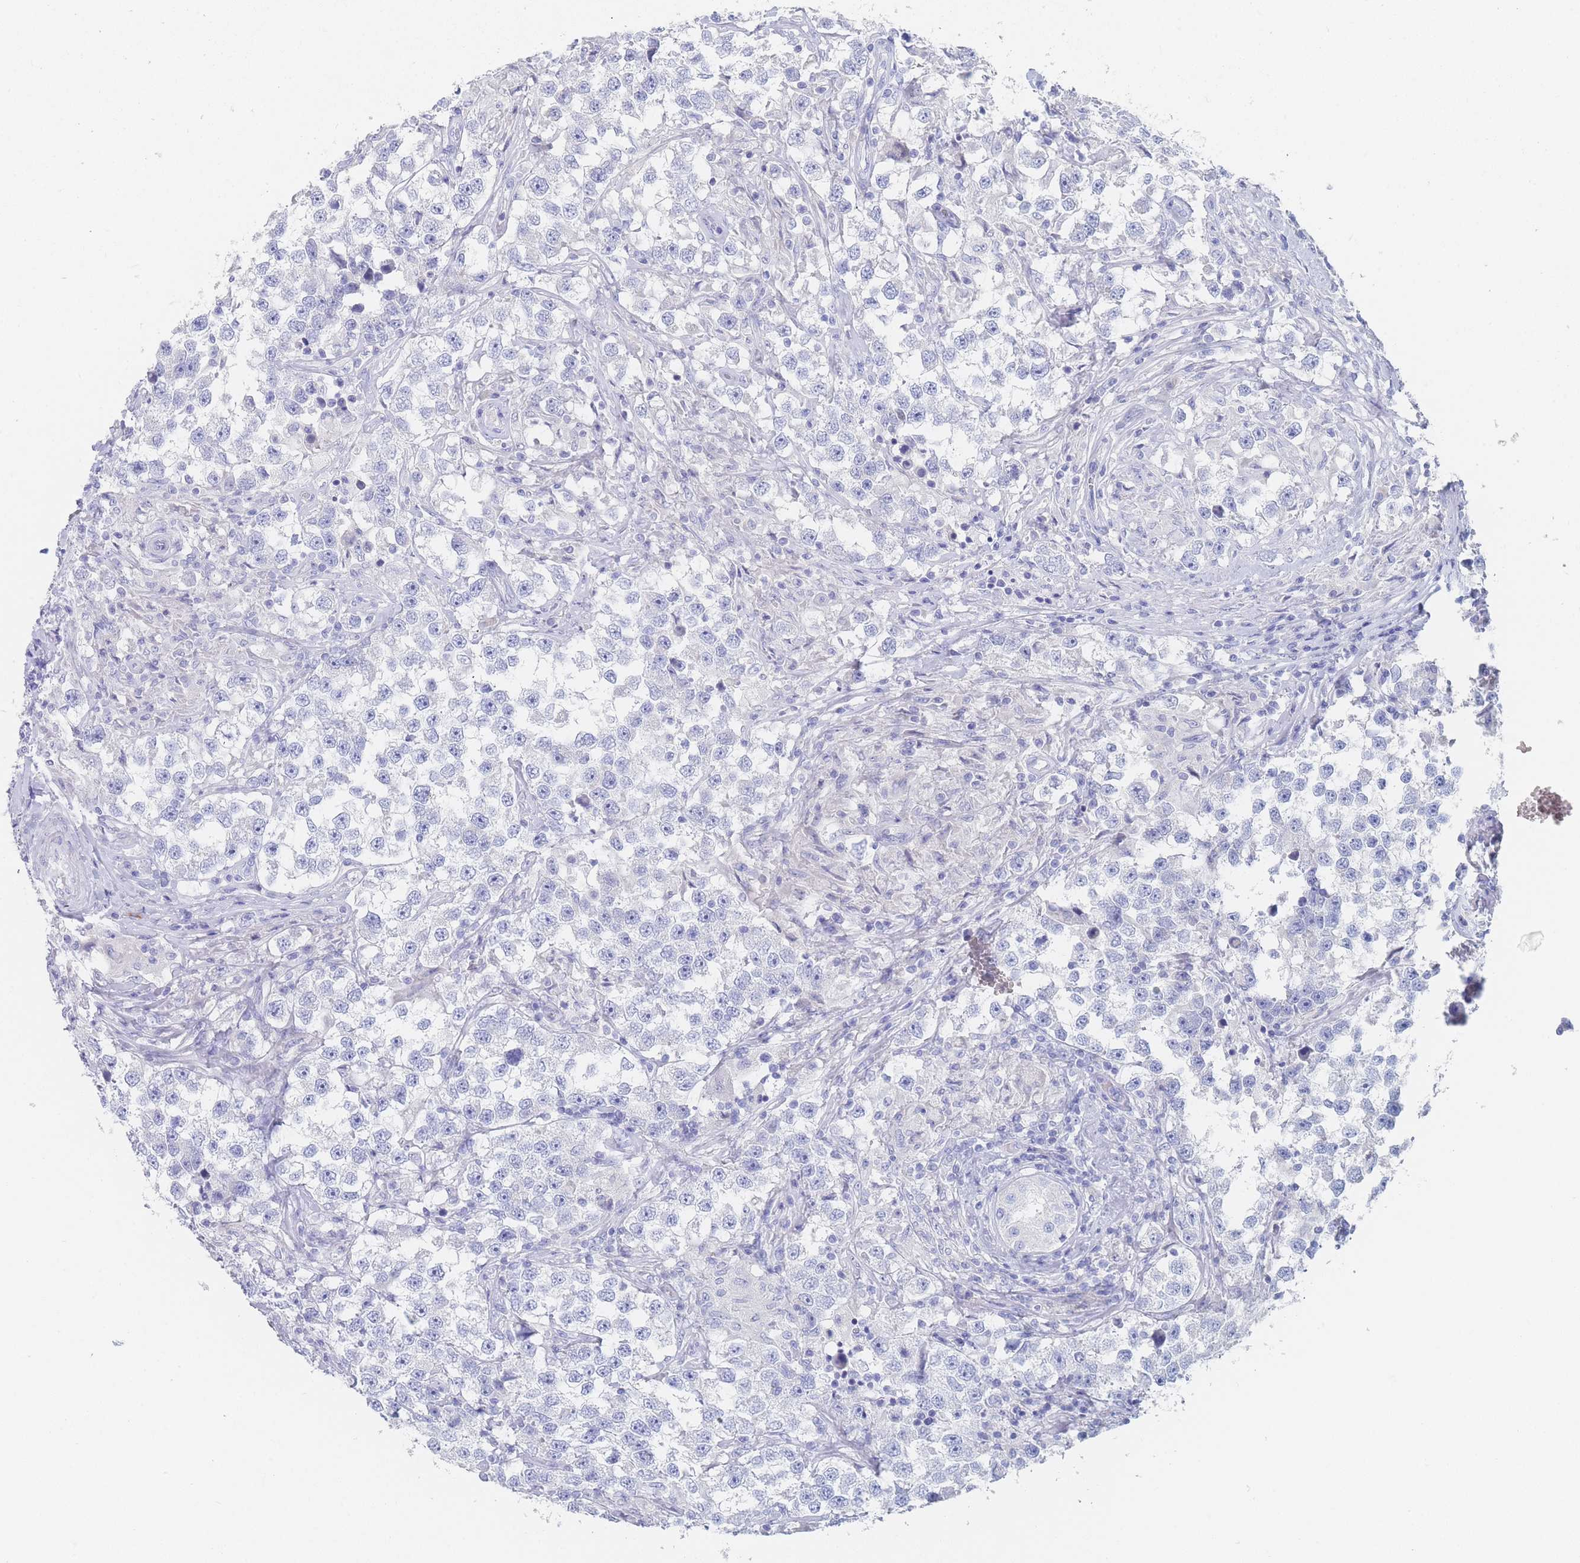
{"staining": {"intensity": "negative", "quantity": "none", "location": "none"}, "tissue": "testis cancer", "cell_type": "Tumor cells", "image_type": "cancer", "snomed": [{"axis": "morphology", "description": "Seminoma, NOS"}, {"axis": "topography", "description": "Testis"}], "caption": "There is no significant expression in tumor cells of seminoma (testis).", "gene": "SLC25A35", "patient": {"sex": "male", "age": 46}}